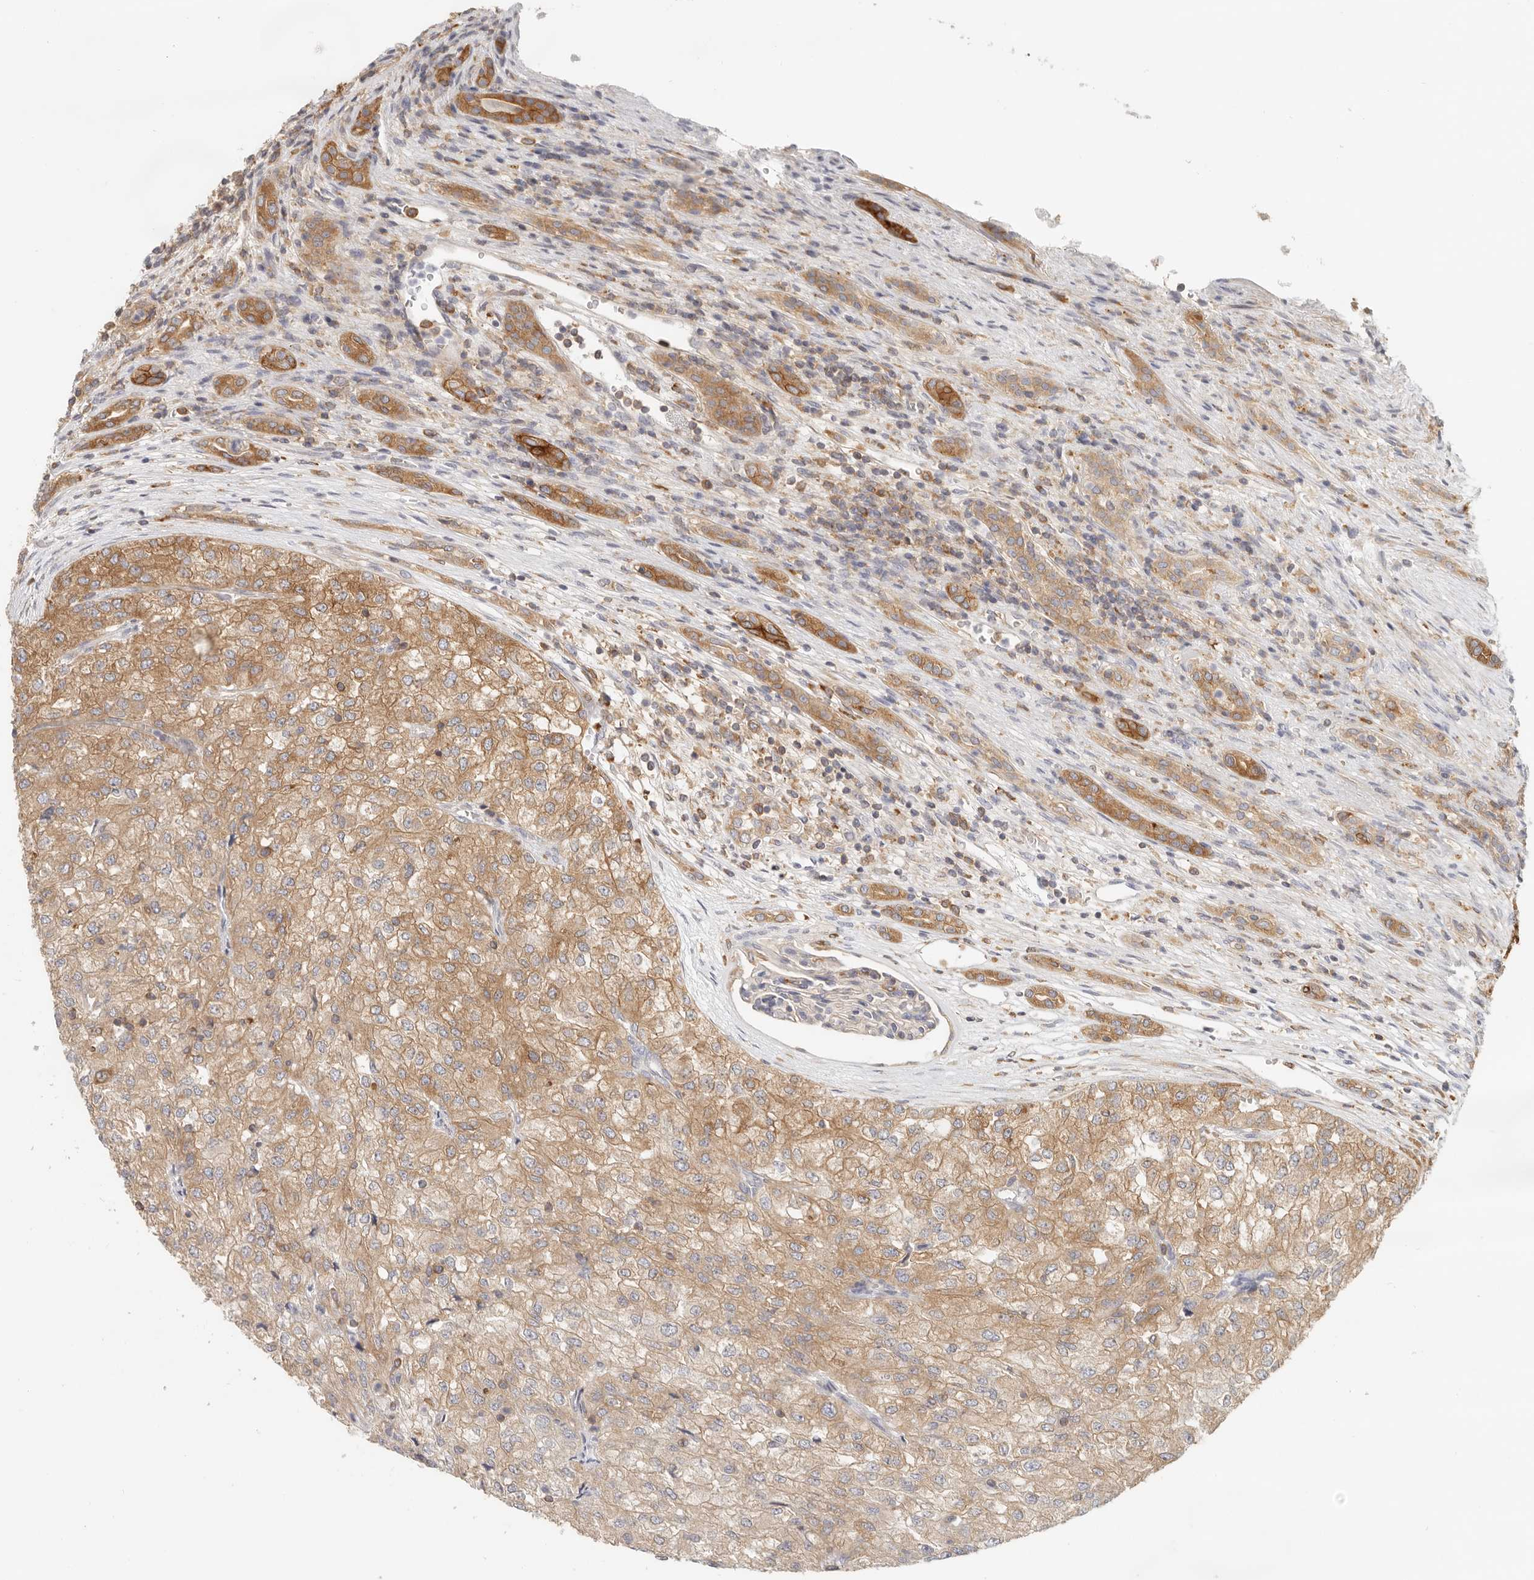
{"staining": {"intensity": "moderate", "quantity": ">75%", "location": "cytoplasmic/membranous"}, "tissue": "renal cancer", "cell_type": "Tumor cells", "image_type": "cancer", "snomed": [{"axis": "morphology", "description": "Adenocarcinoma, NOS"}, {"axis": "topography", "description": "Kidney"}], "caption": "Protein staining exhibits moderate cytoplasmic/membranous positivity in approximately >75% of tumor cells in adenocarcinoma (renal).", "gene": "ANXA9", "patient": {"sex": "female", "age": 54}}